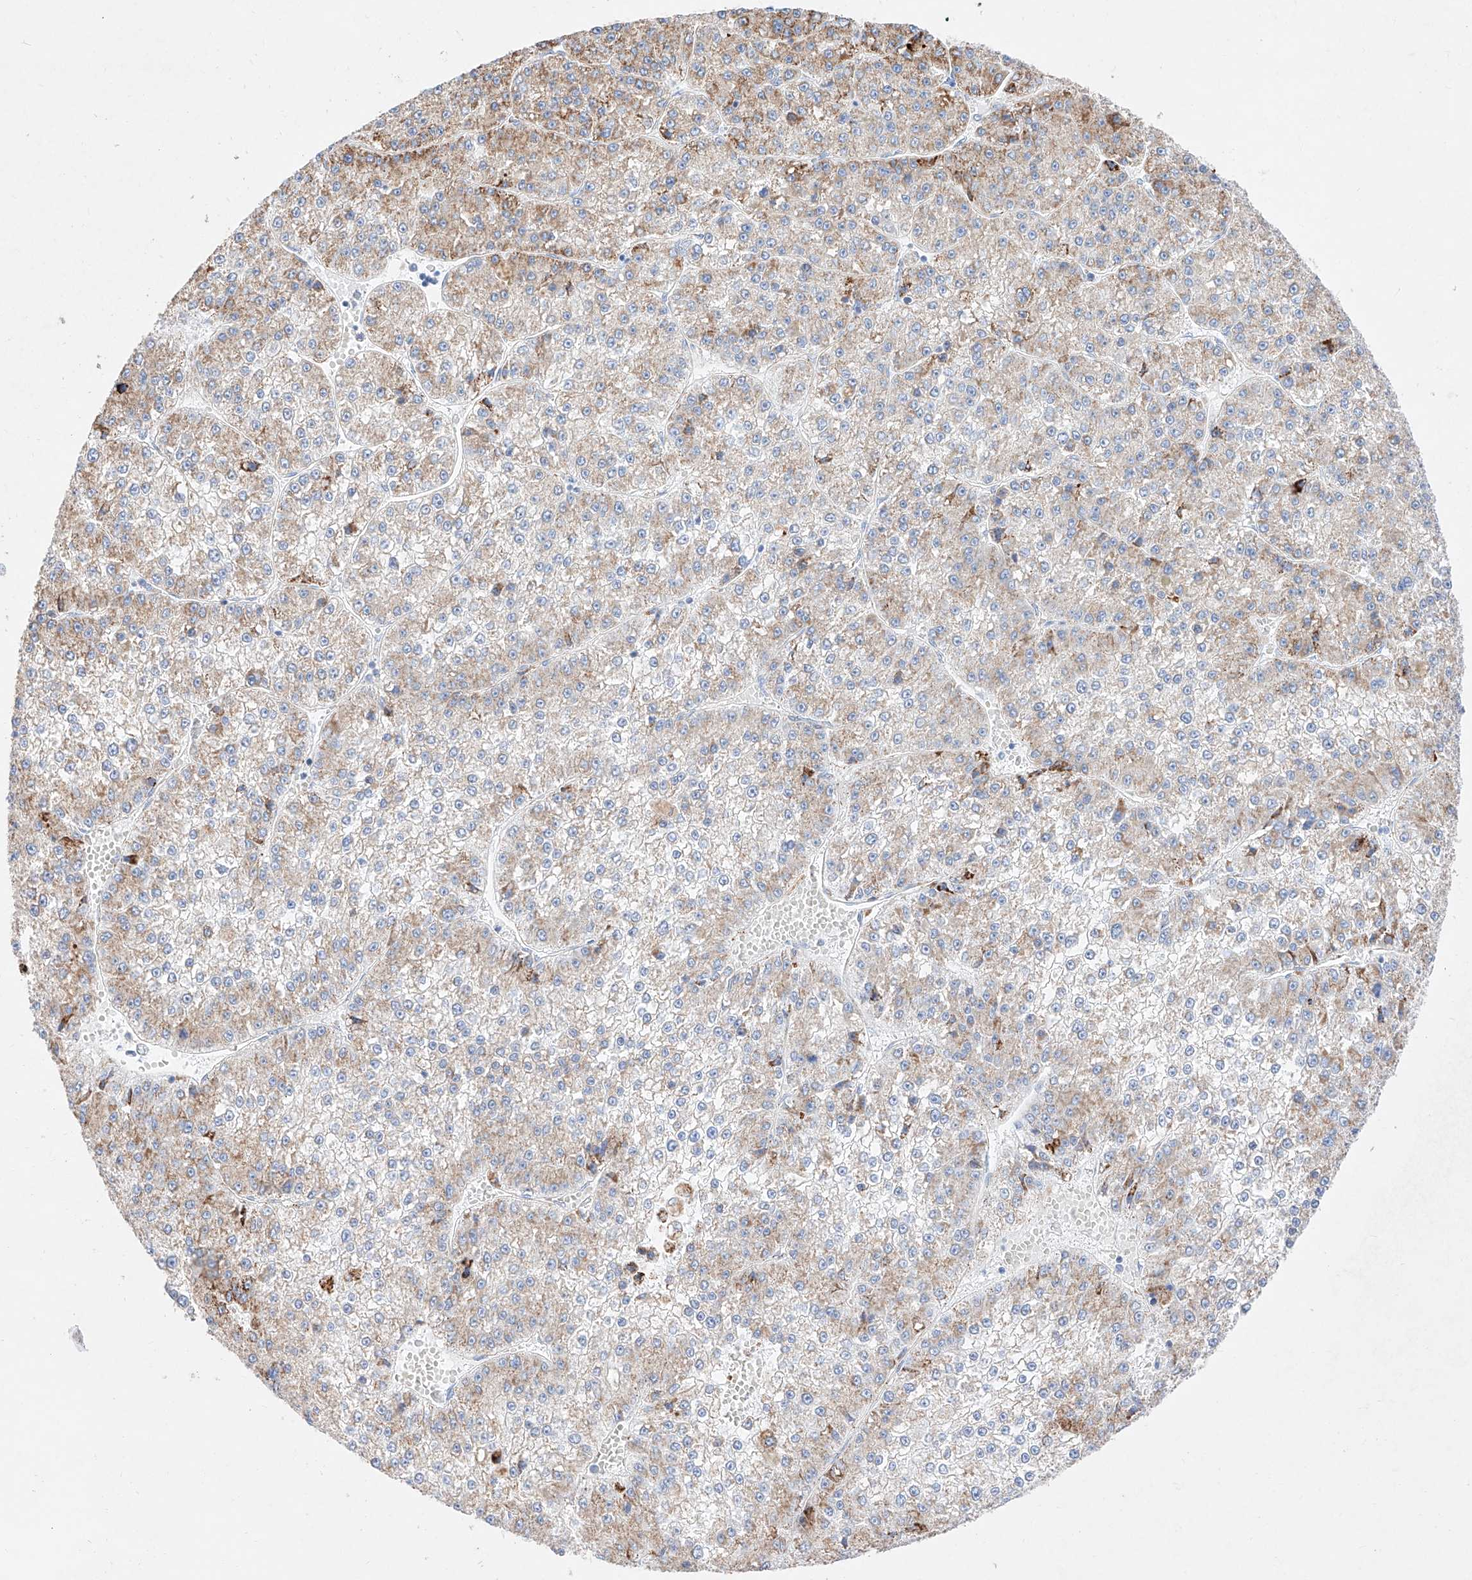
{"staining": {"intensity": "weak", "quantity": "25%-75%", "location": "cytoplasmic/membranous"}, "tissue": "liver cancer", "cell_type": "Tumor cells", "image_type": "cancer", "snomed": [{"axis": "morphology", "description": "Carcinoma, Hepatocellular, NOS"}, {"axis": "topography", "description": "Liver"}], "caption": "The immunohistochemical stain shows weak cytoplasmic/membranous staining in tumor cells of liver cancer tissue.", "gene": "C6orf62", "patient": {"sex": "female", "age": 73}}